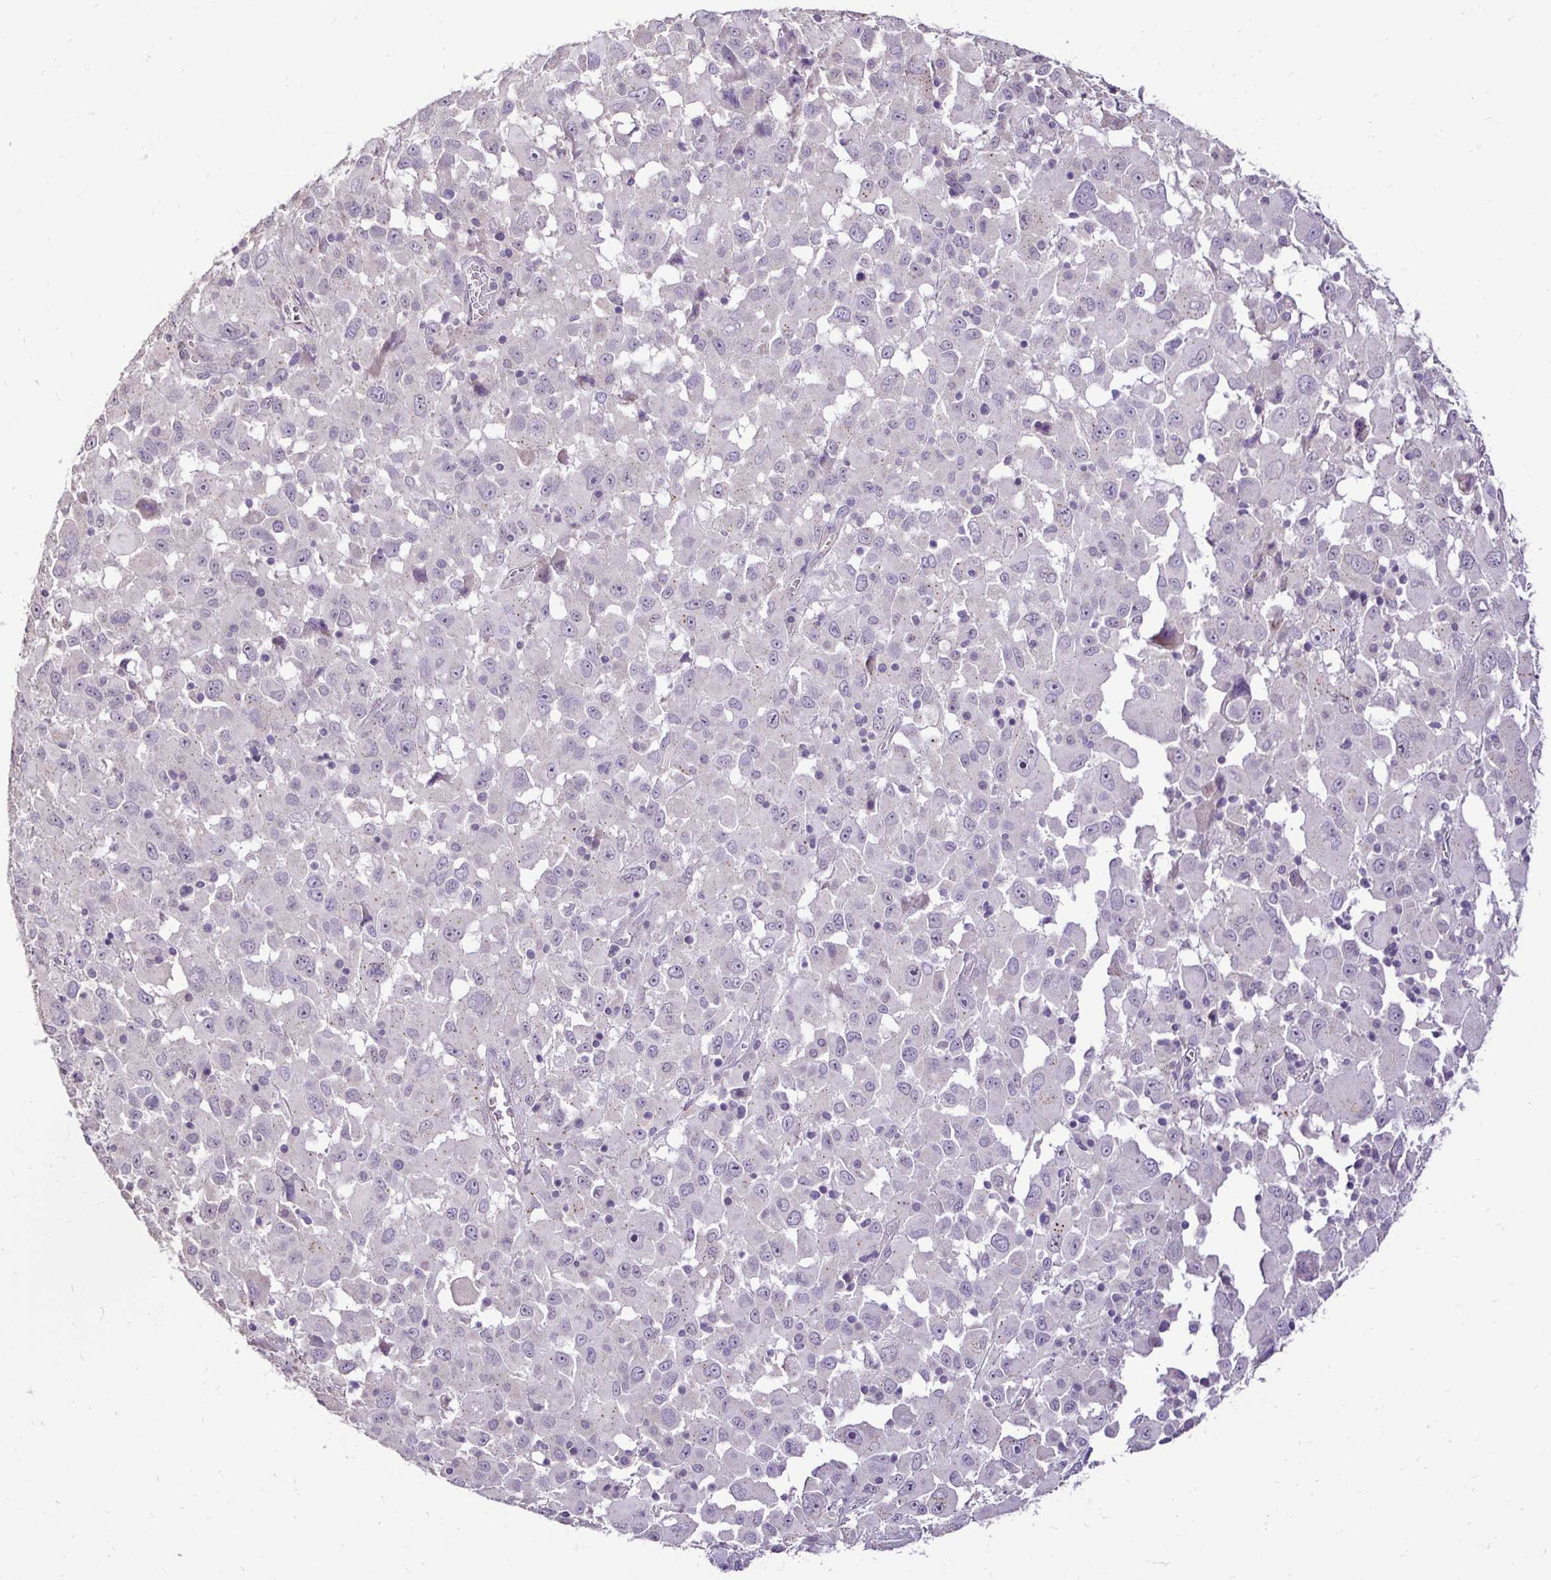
{"staining": {"intensity": "negative", "quantity": "none", "location": "none"}, "tissue": "melanoma", "cell_type": "Tumor cells", "image_type": "cancer", "snomed": [{"axis": "morphology", "description": "Malignant melanoma, Metastatic site"}, {"axis": "topography", "description": "Soft tissue"}], "caption": "Immunohistochemistry (IHC) photomicrograph of malignant melanoma (metastatic site) stained for a protein (brown), which exhibits no positivity in tumor cells.", "gene": "KIAA1210", "patient": {"sex": "male", "age": 50}}